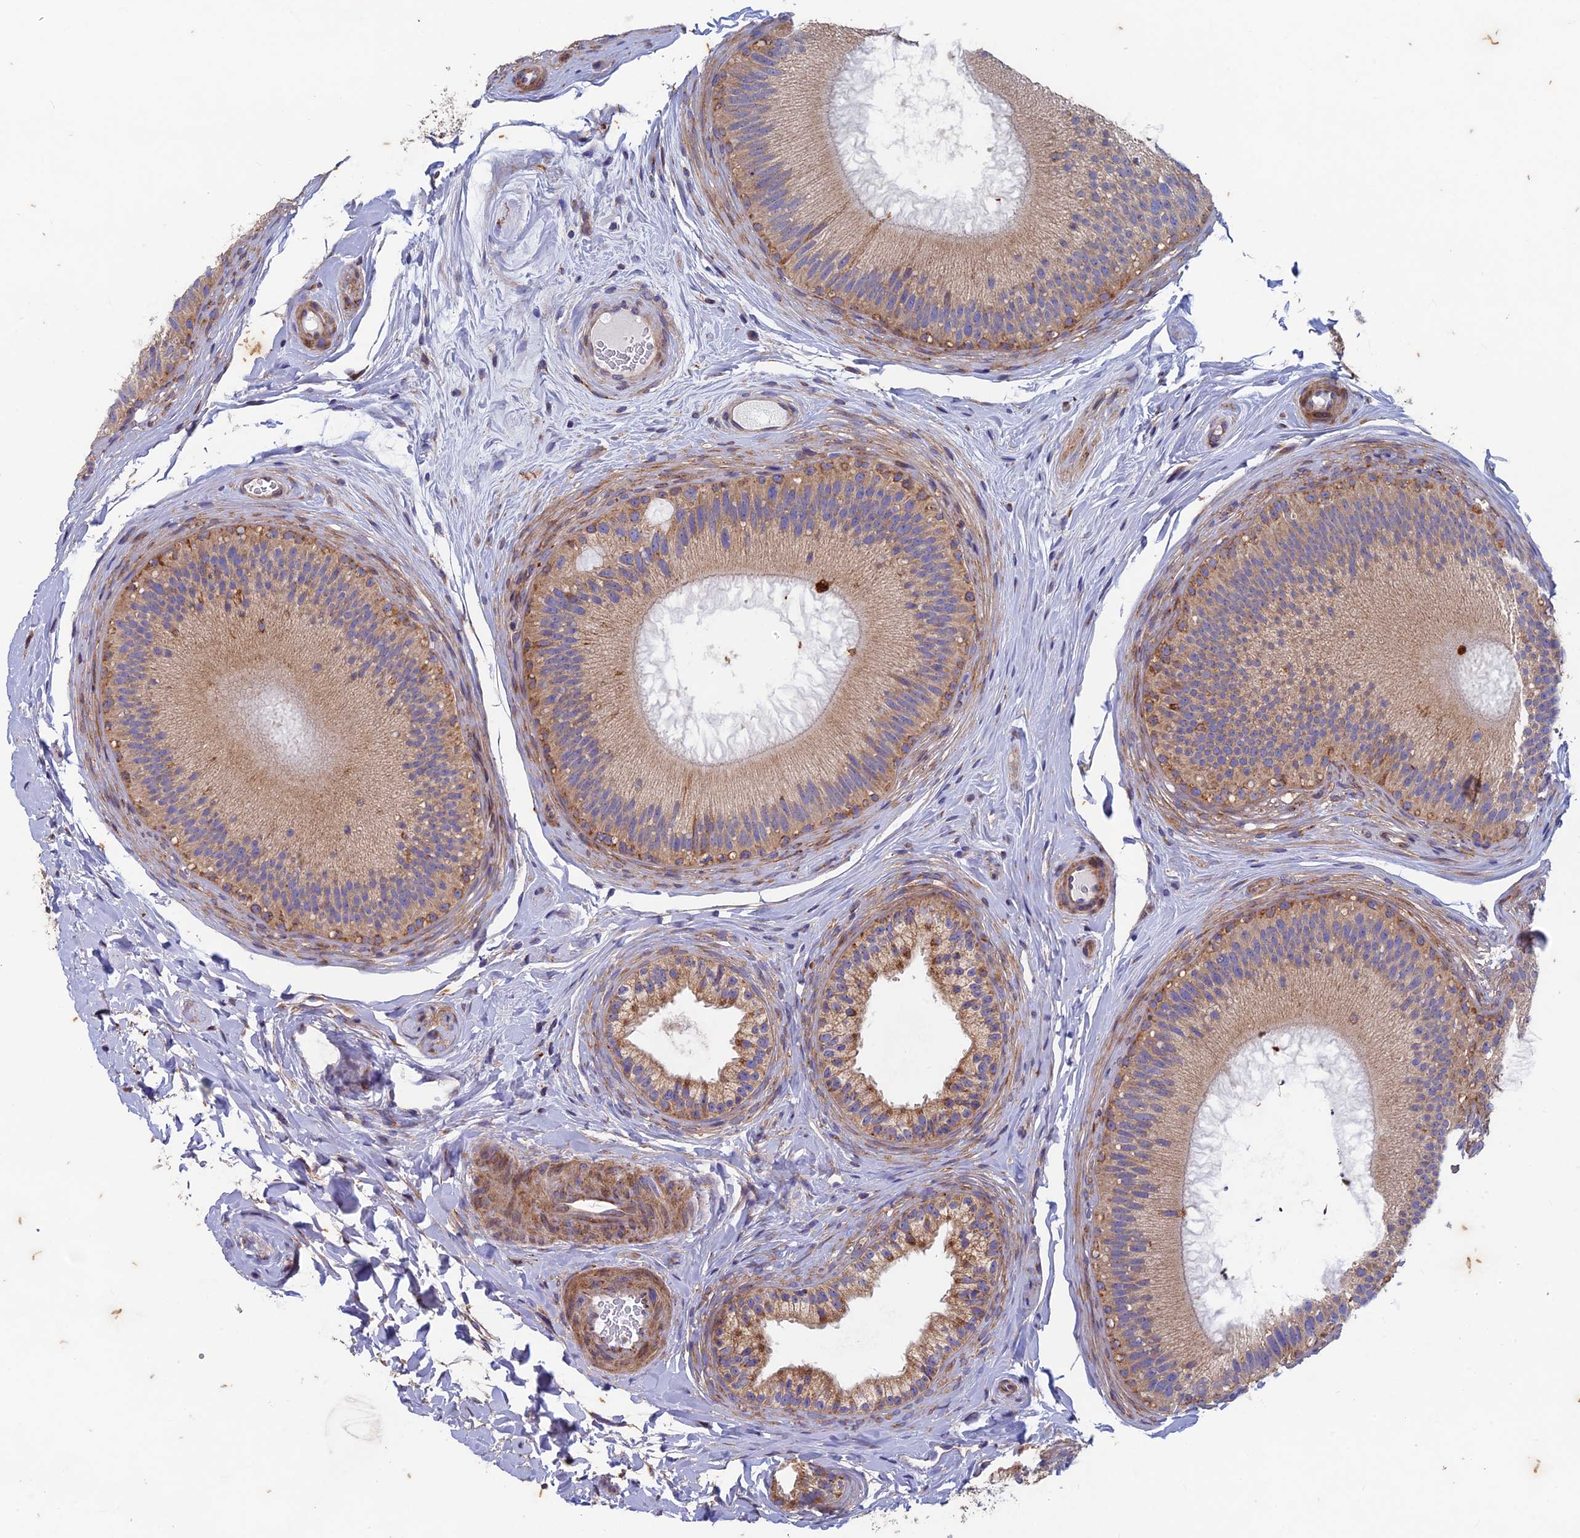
{"staining": {"intensity": "moderate", "quantity": ">75%", "location": "cytoplasmic/membranous"}, "tissue": "epididymis", "cell_type": "Glandular cells", "image_type": "normal", "snomed": [{"axis": "morphology", "description": "Normal tissue, NOS"}, {"axis": "topography", "description": "Epididymis"}], "caption": "Normal epididymis demonstrates moderate cytoplasmic/membranous expression in approximately >75% of glandular cells, visualized by immunohistochemistry. (Brightfield microscopy of DAB IHC at high magnification).", "gene": "AP4S1", "patient": {"sex": "male", "age": 45}}